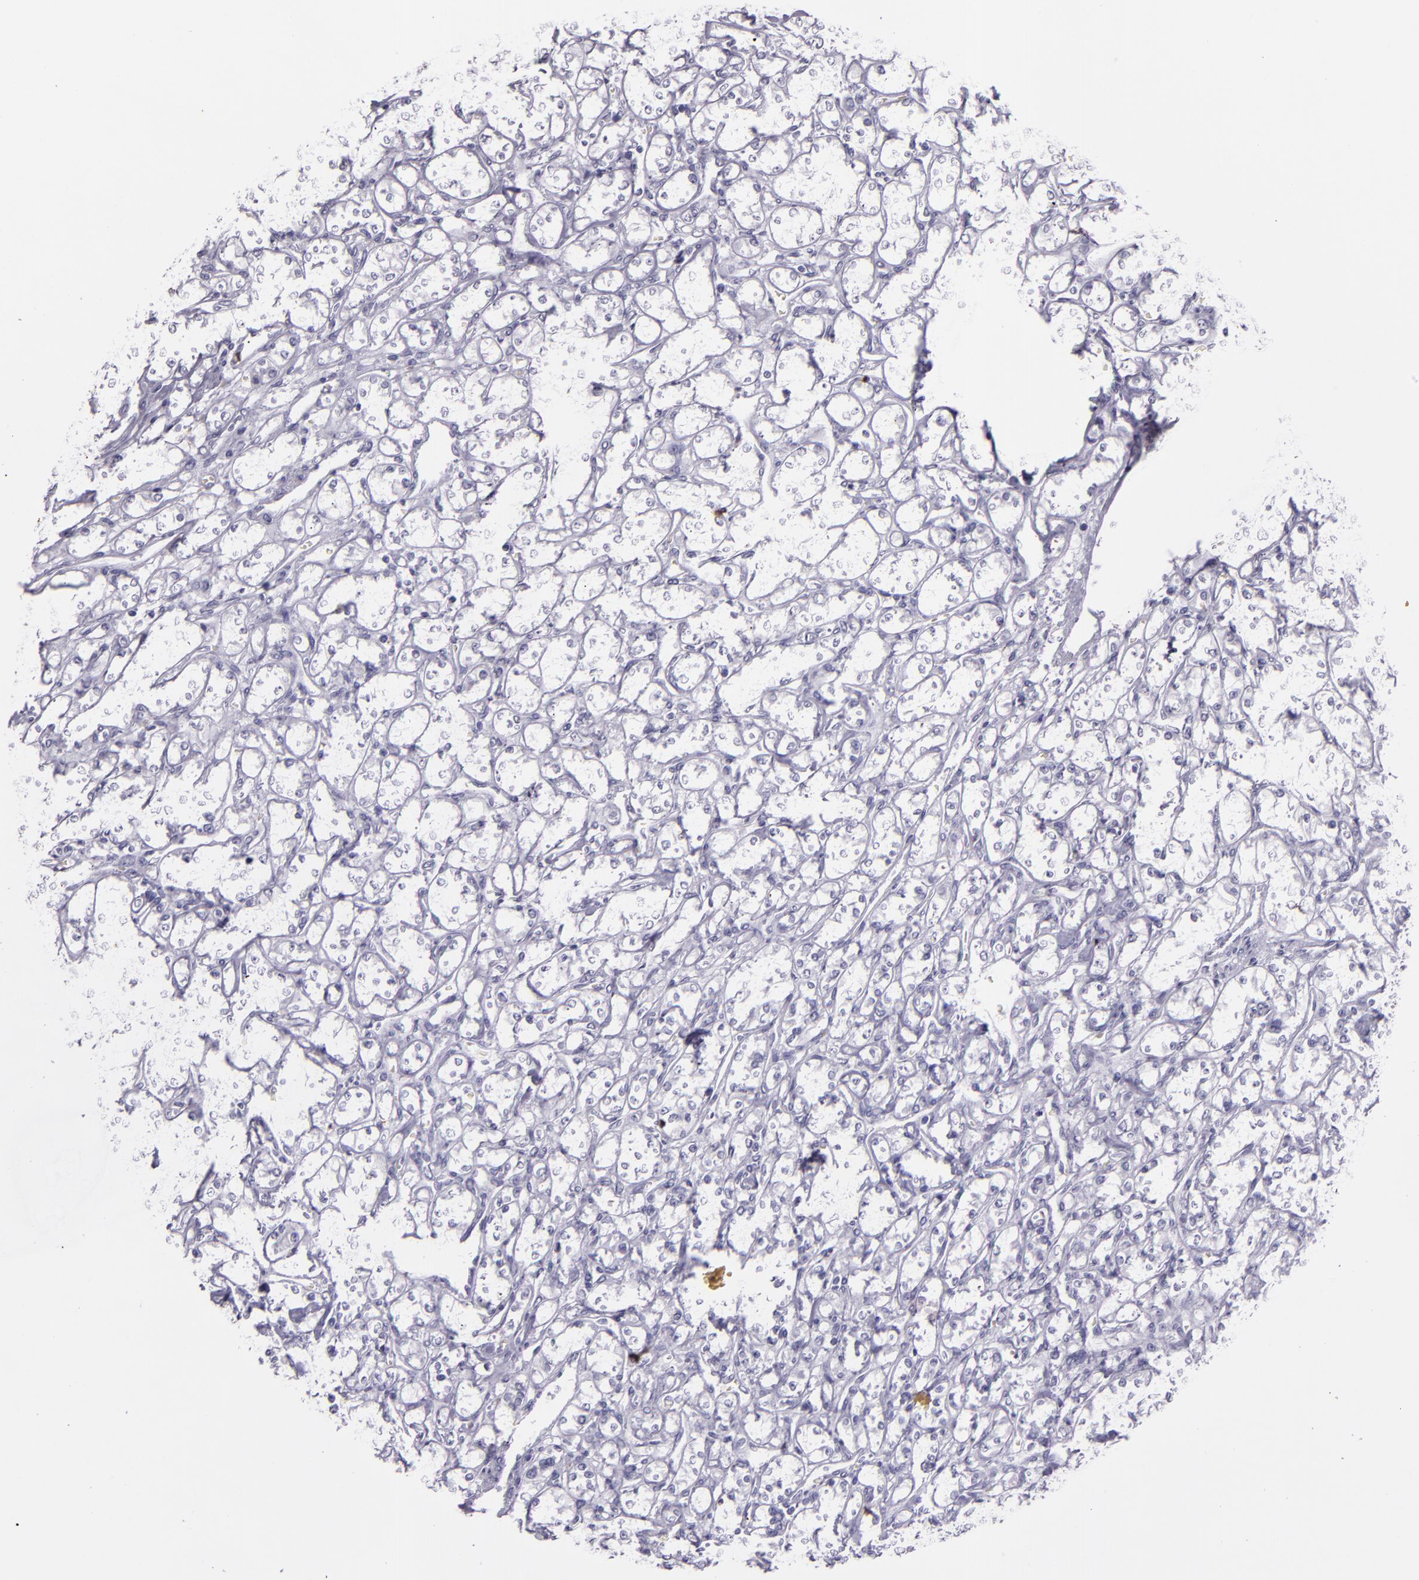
{"staining": {"intensity": "negative", "quantity": "none", "location": "none"}, "tissue": "renal cancer", "cell_type": "Tumor cells", "image_type": "cancer", "snomed": [{"axis": "morphology", "description": "Adenocarcinoma, NOS"}, {"axis": "topography", "description": "Kidney"}], "caption": "Immunohistochemical staining of renal cancer demonstrates no significant staining in tumor cells.", "gene": "CR2", "patient": {"sex": "male", "age": 77}}